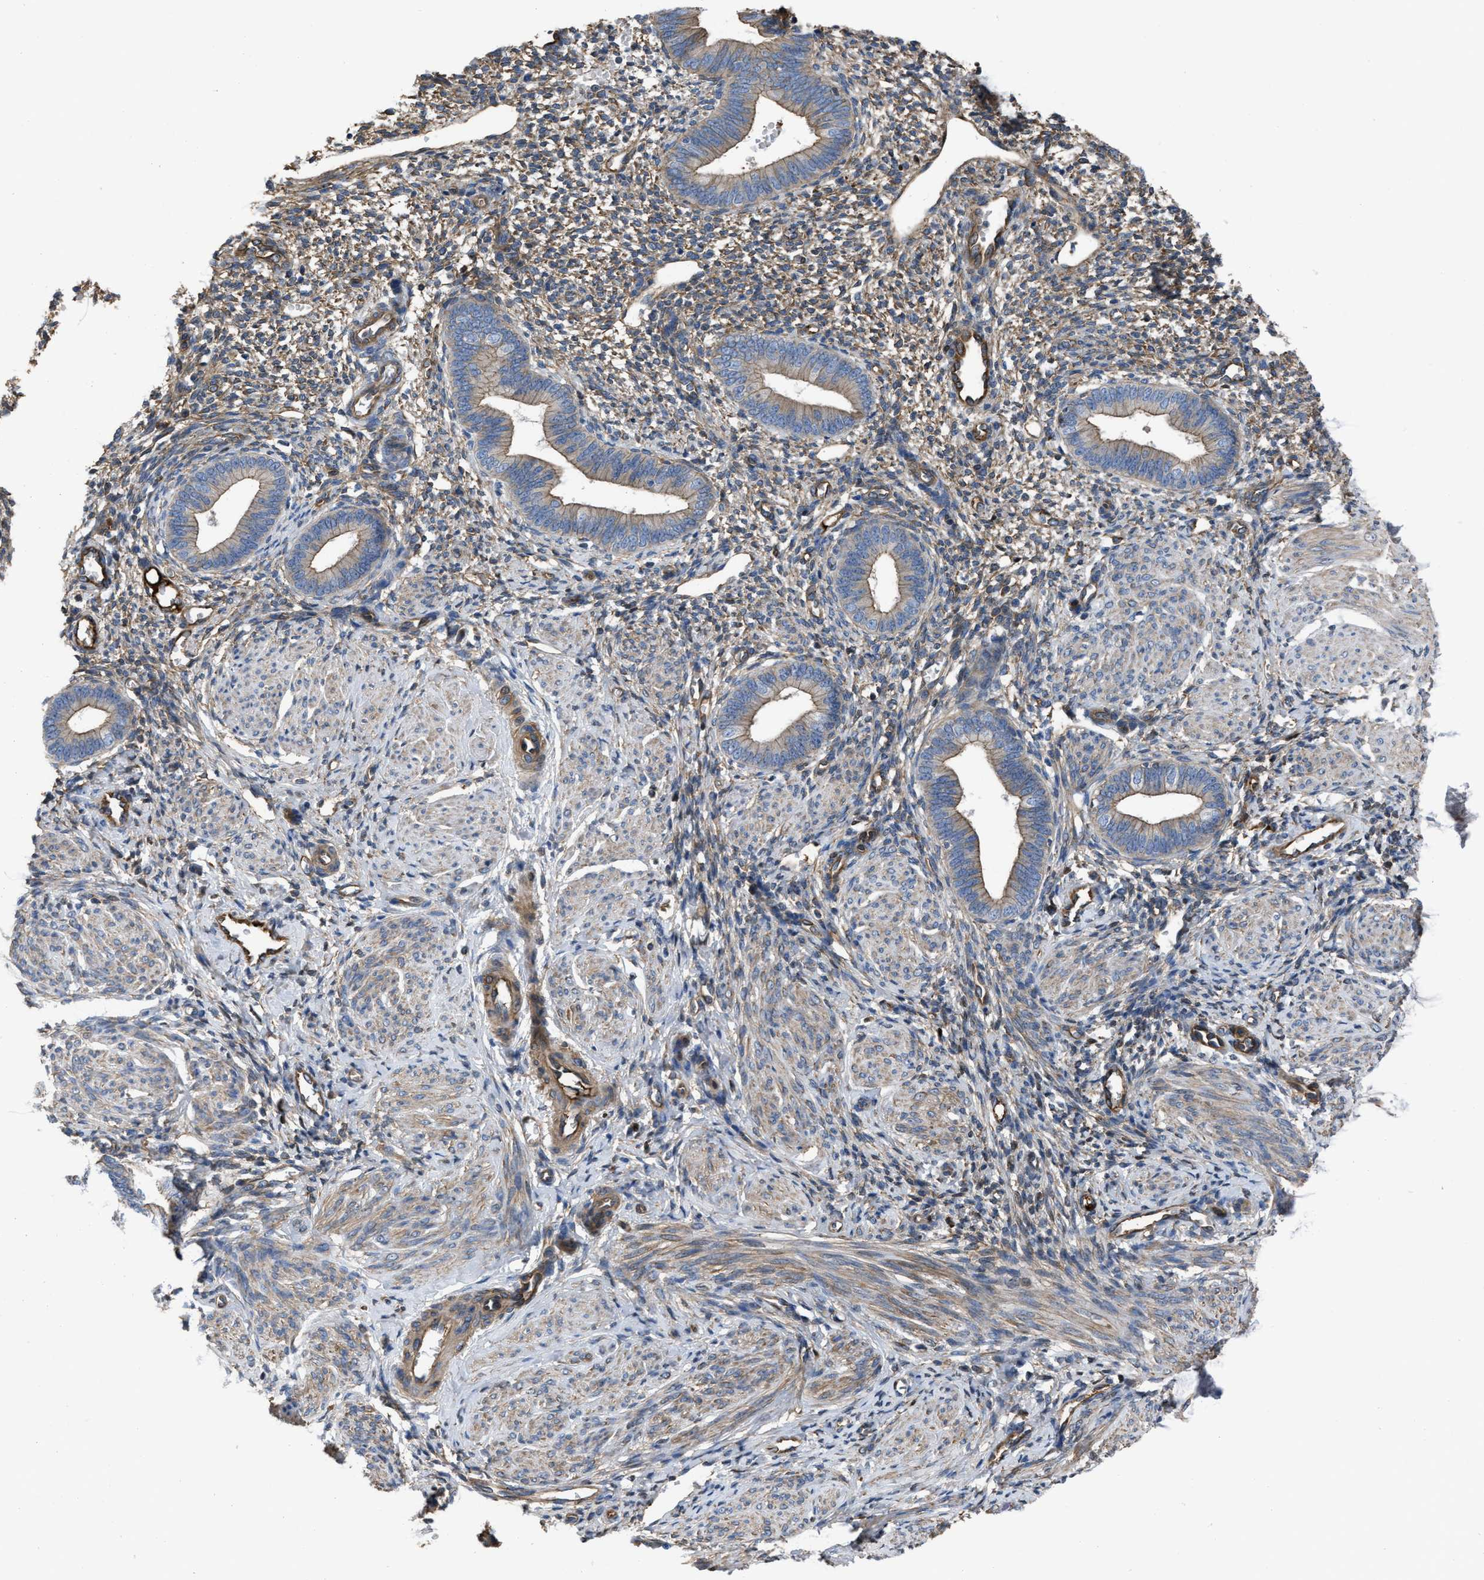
{"staining": {"intensity": "weak", "quantity": ">75%", "location": "cytoplasmic/membranous"}, "tissue": "endometrium", "cell_type": "Cells in endometrial stroma", "image_type": "normal", "snomed": [{"axis": "morphology", "description": "Normal tissue, NOS"}, {"axis": "topography", "description": "Endometrium"}], "caption": "DAB (3,3'-diaminobenzidine) immunohistochemical staining of unremarkable endometrium shows weak cytoplasmic/membranous protein positivity in approximately >75% of cells in endometrial stroma. The staining was performed using DAB (3,3'-diaminobenzidine), with brown indicating positive protein expression. Nuclei are stained blue with hematoxylin.", "gene": "TRIOBP", "patient": {"sex": "female", "age": 46}}